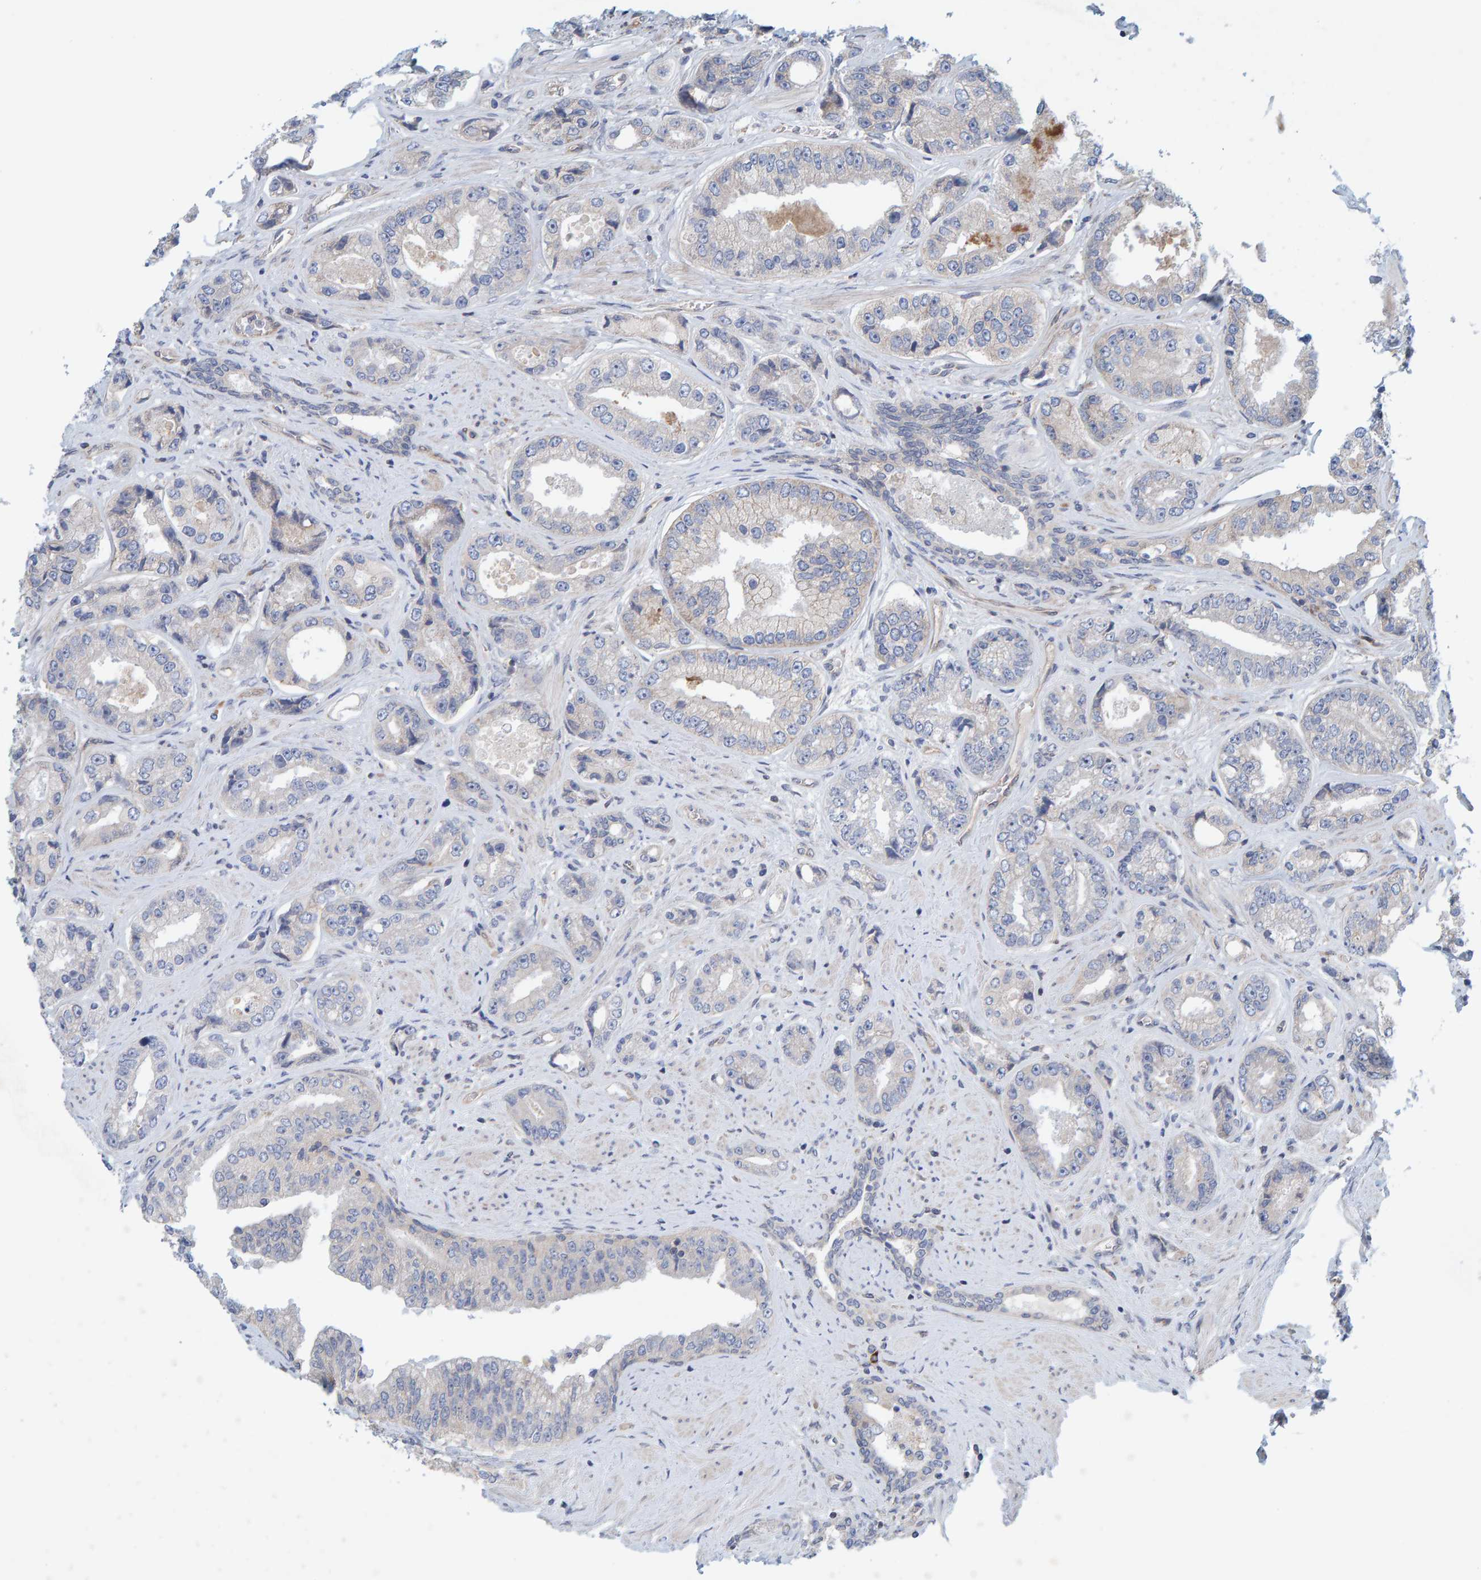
{"staining": {"intensity": "negative", "quantity": "none", "location": "none"}, "tissue": "prostate cancer", "cell_type": "Tumor cells", "image_type": "cancer", "snomed": [{"axis": "morphology", "description": "Adenocarcinoma, High grade"}, {"axis": "topography", "description": "Prostate"}], "caption": "Immunohistochemistry (IHC) photomicrograph of neoplastic tissue: high-grade adenocarcinoma (prostate) stained with DAB exhibits no significant protein positivity in tumor cells. Nuclei are stained in blue.", "gene": "PRKD2", "patient": {"sex": "male", "age": 61}}